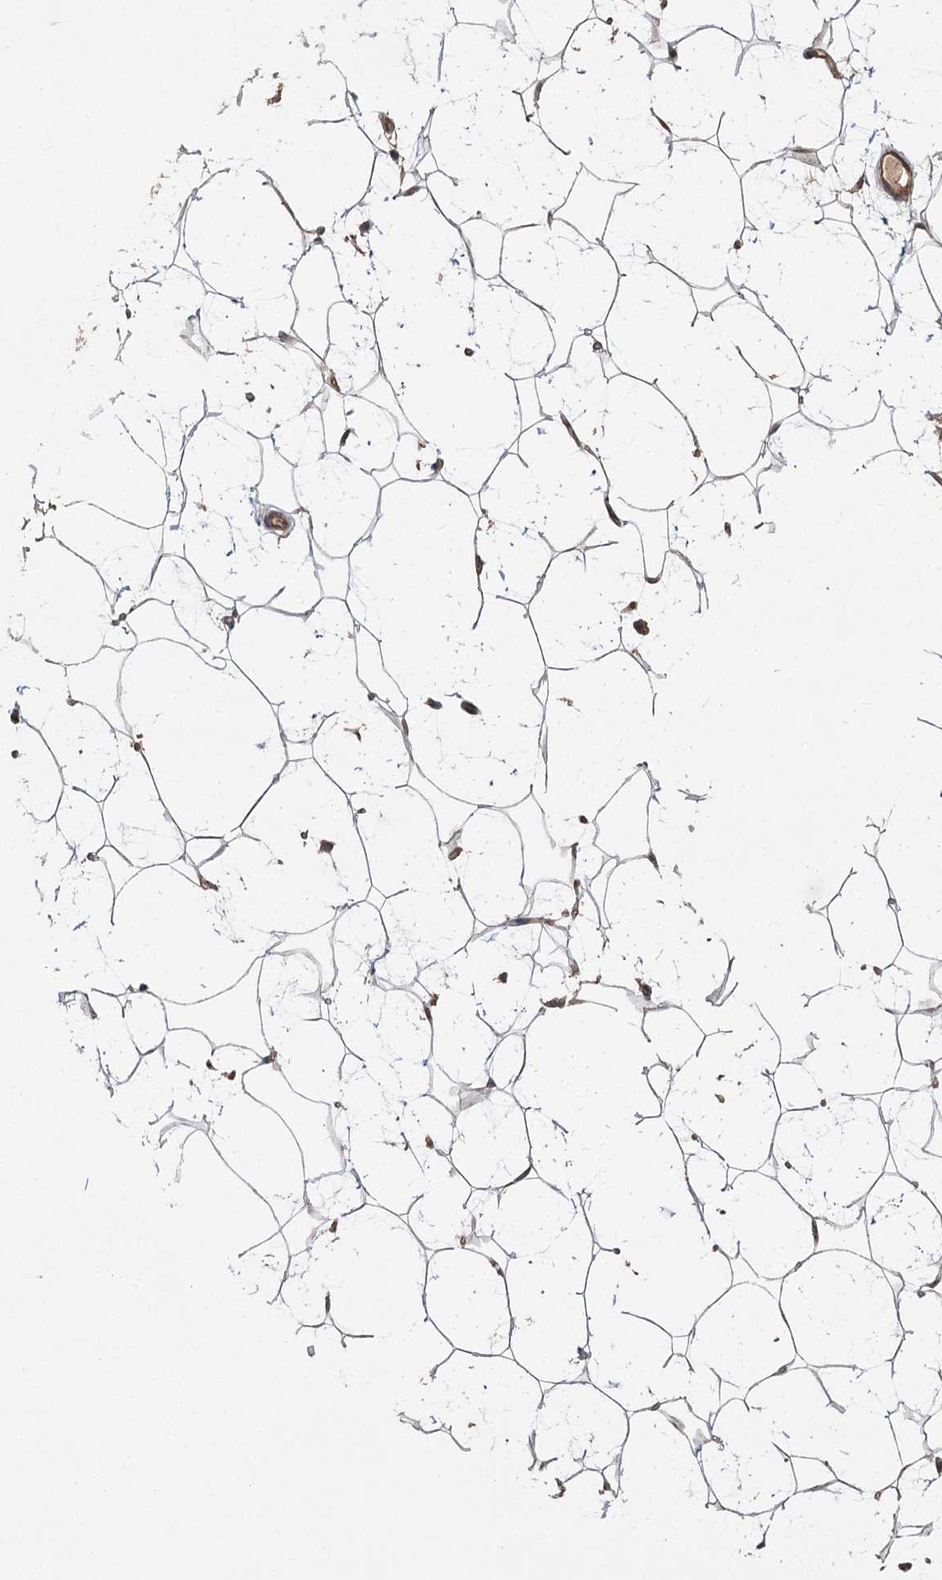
{"staining": {"intensity": "moderate", "quantity": ">75%", "location": "nuclear"}, "tissue": "adipose tissue", "cell_type": "Adipocytes", "image_type": "normal", "snomed": [{"axis": "morphology", "description": "Normal tissue, NOS"}, {"axis": "topography", "description": "Breast"}], "caption": "Human adipose tissue stained with a brown dye demonstrates moderate nuclear positive expression in approximately >75% of adipocytes.", "gene": "KCNN2", "patient": {"sex": "female", "age": 26}}